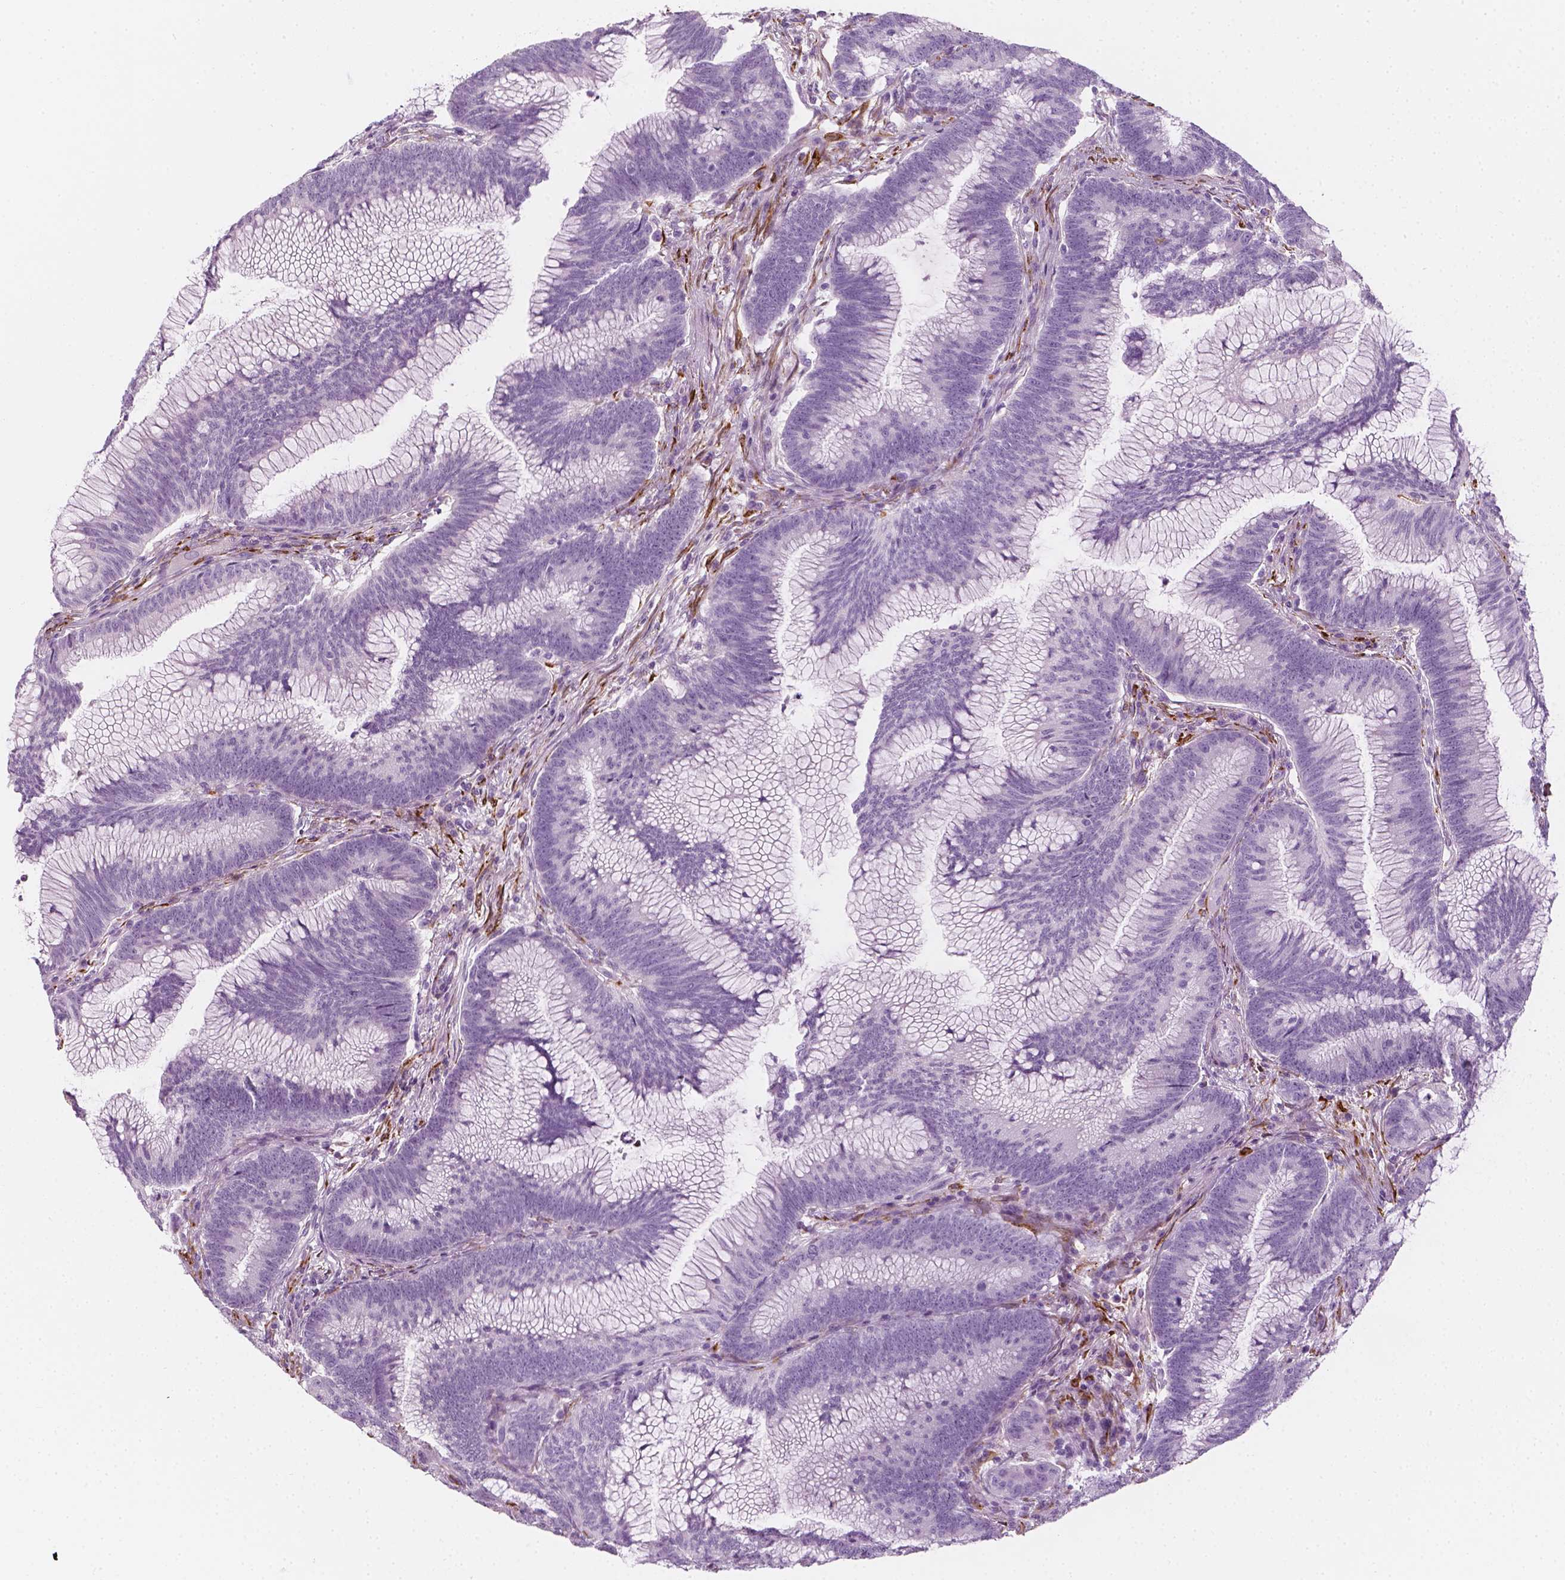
{"staining": {"intensity": "negative", "quantity": "none", "location": "none"}, "tissue": "colorectal cancer", "cell_type": "Tumor cells", "image_type": "cancer", "snomed": [{"axis": "morphology", "description": "Adenocarcinoma, NOS"}, {"axis": "topography", "description": "Colon"}], "caption": "There is no significant positivity in tumor cells of colorectal adenocarcinoma. Brightfield microscopy of immunohistochemistry stained with DAB (brown) and hematoxylin (blue), captured at high magnification.", "gene": "CES1", "patient": {"sex": "female", "age": 78}}